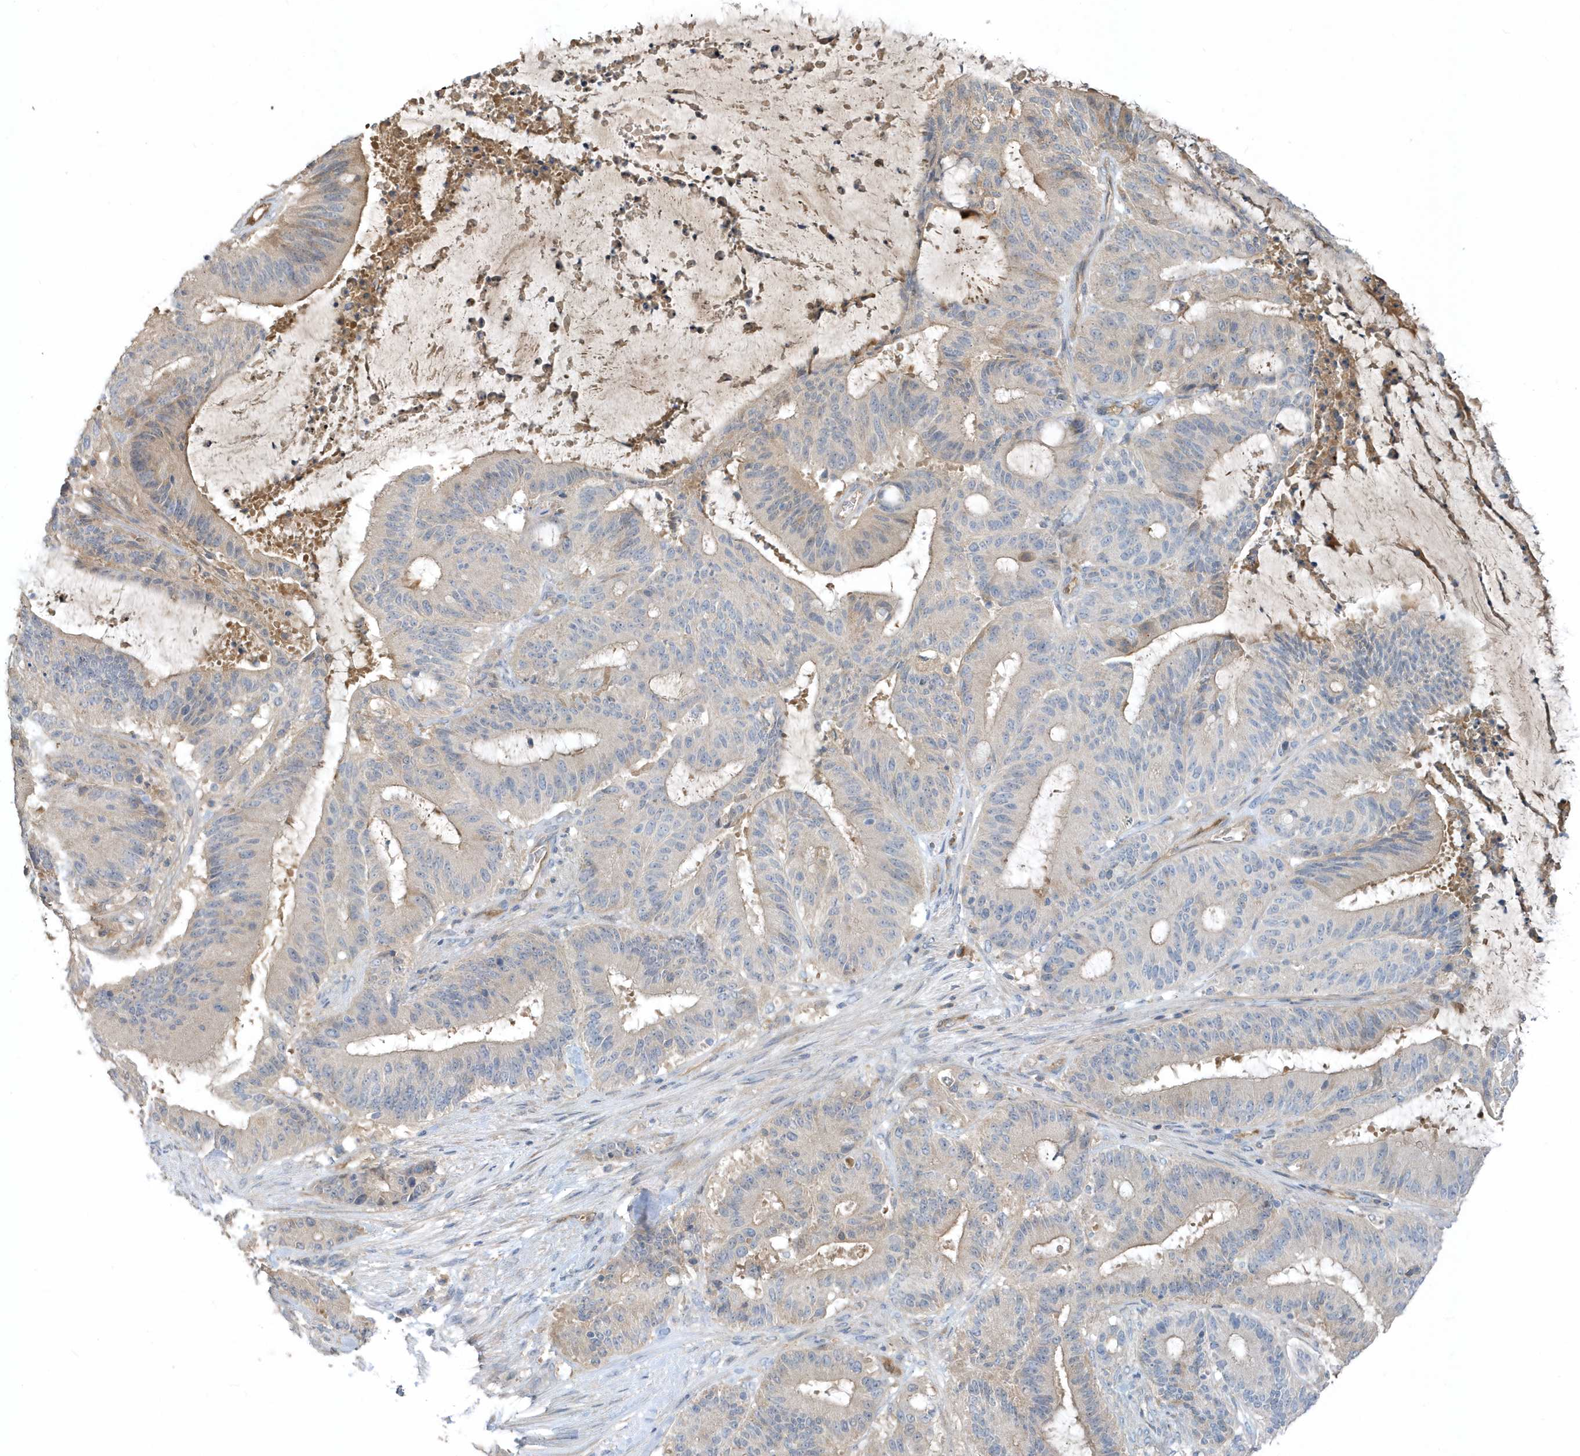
{"staining": {"intensity": "weak", "quantity": "<25%", "location": "cytoplasmic/membranous"}, "tissue": "liver cancer", "cell_type": "Tumor cells", "image_type": "cancer", "snomed": [{"axis": "morphology", "description": "Normal tissue, NOS"}, {"axis": "morphology", "description": "Cholangiocarcinoma"}, {"axis": "topography", "description": "Liver"}, {"axis": "topography", "description": "Peripheral nerve tissue"}], "caption": "Tumor cells are negative for protein expression in human liver cholangiocarcinoma.", "gene": "USP53", "patient": {"sex": "female", "age": 73}}